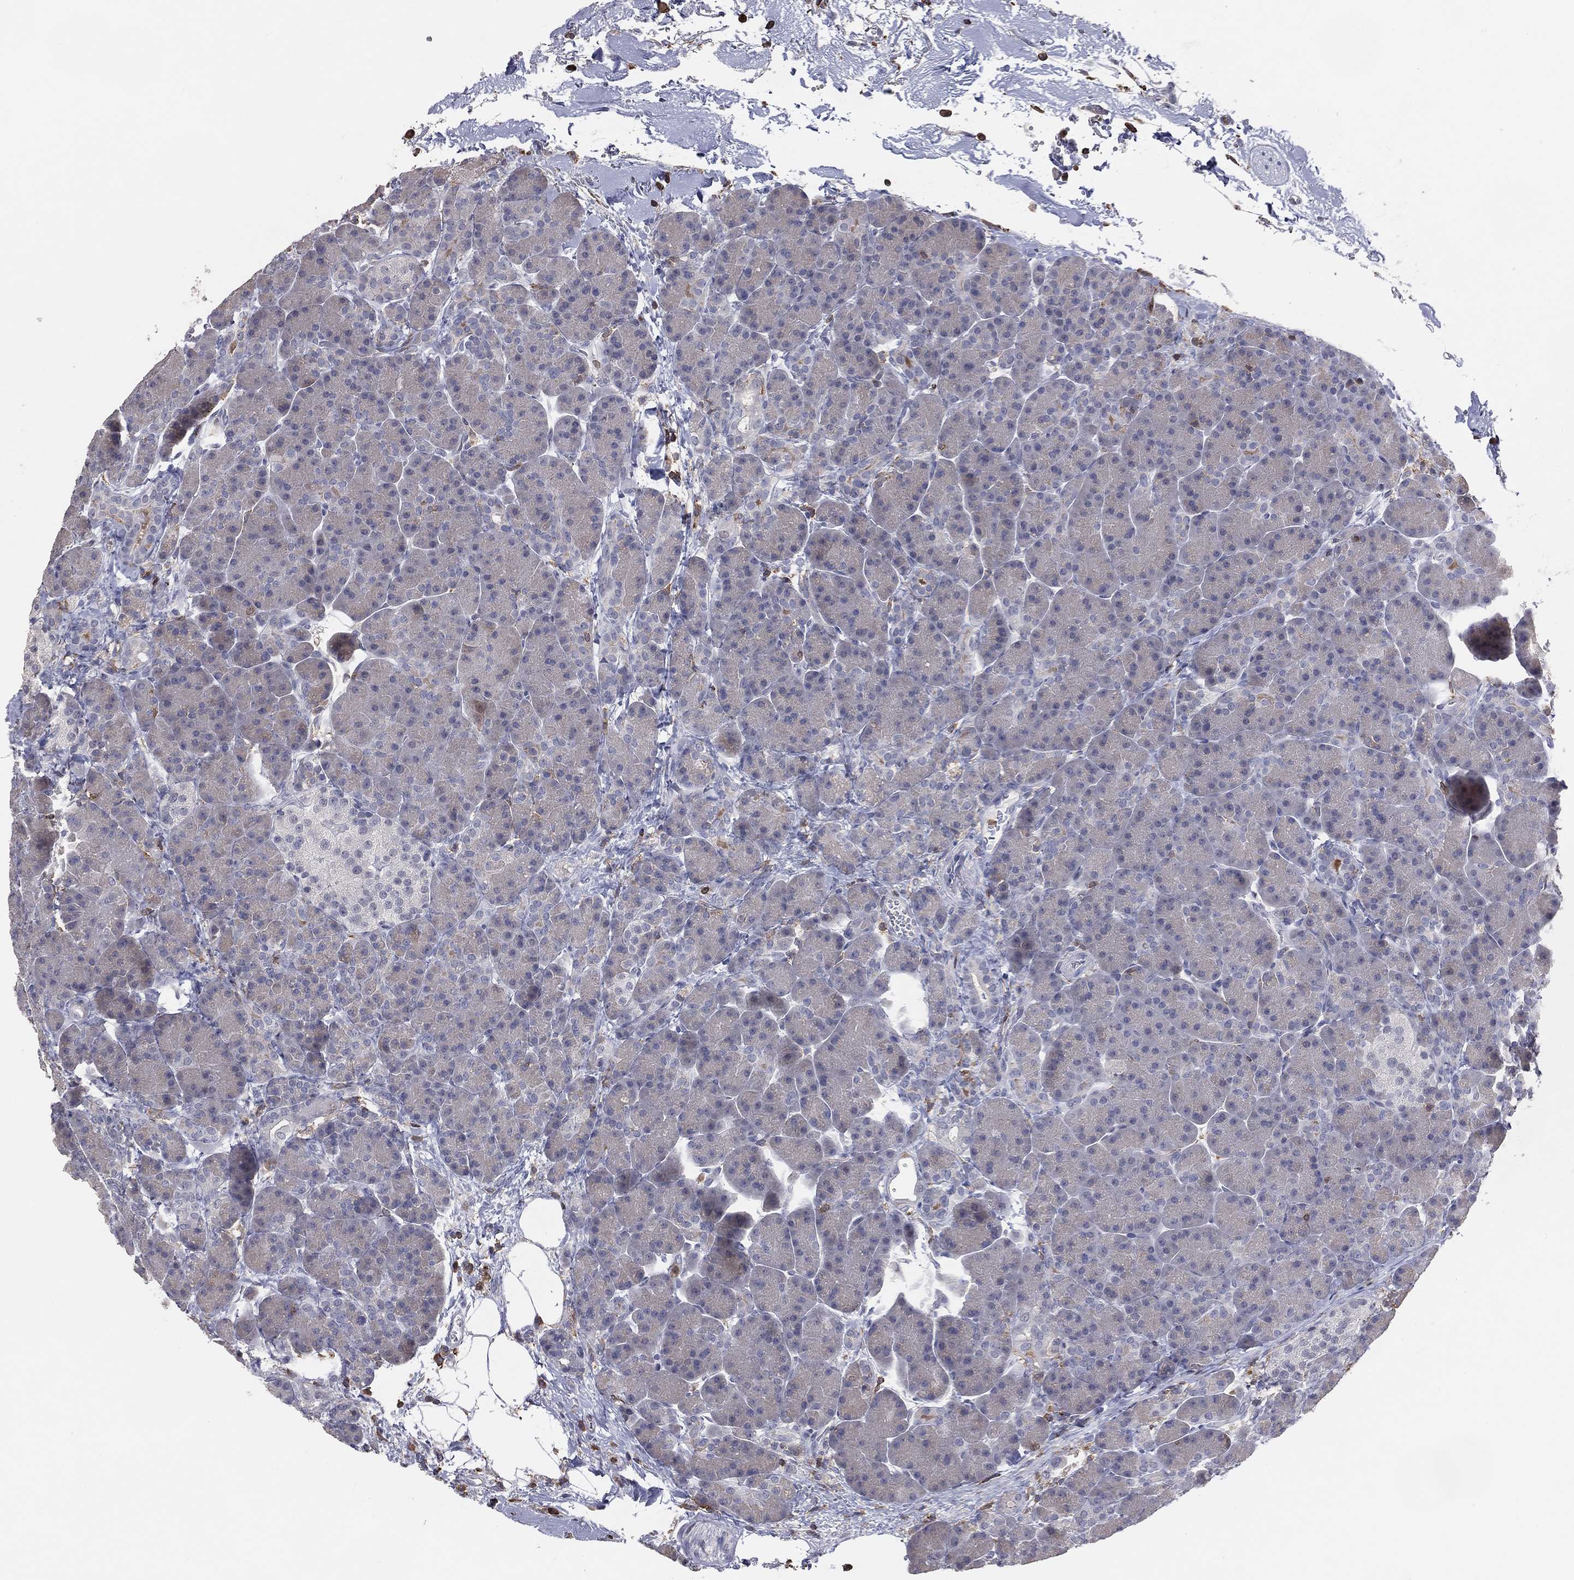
{"staining": {"intensity": "negative", "quantity": "none", "location": "none"}, "tissue": "pancreas", "cell_type": "Exocrine glandular cells", "image_type": "normal", "snomed": [{"axis": "morphology", "description": "Normal tissue, NOS"}, {"axis": "topography", "description": "Pancreas"}], "caption": "Immunohistochemistry (IHC) of normal pancreas demonstrates no expression in exocrine glandular cells. (DAB (3,3'-diaminobenzidine) immunohistochemistry visualized using brightfield microscopy, high magnification).", "gene": "PSTPIP1", "patient": {"sex": "female", "age": 63}}